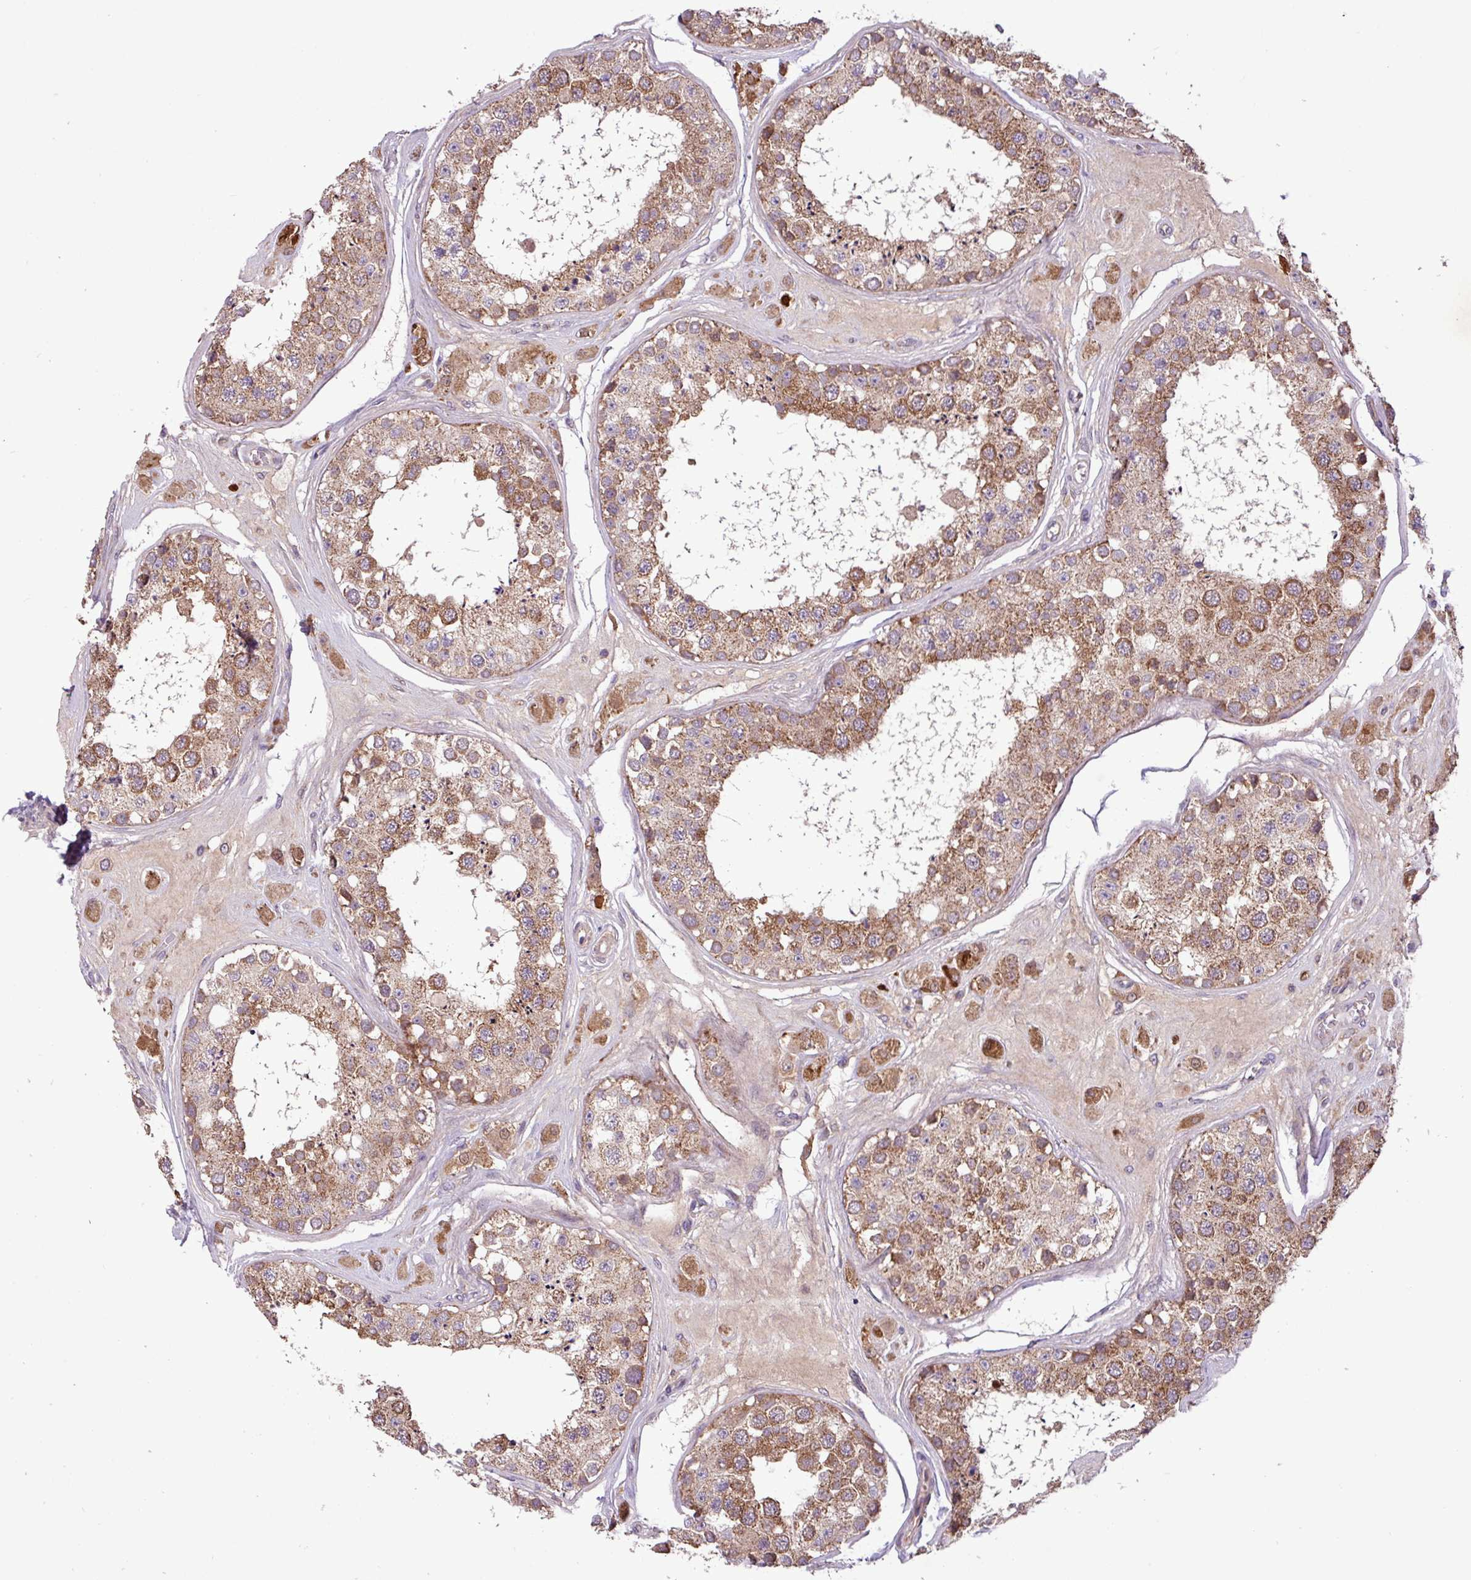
{"staining": {"intensity": "moderate", "quantity": ">75%", "location": "cytoplasmic/membranous"}, "tissue": "testis", "cell_type": "Cells in seminiferous ducts", "image_type": "normal", "snomed": [{"axis": "morphology", "description": "Normal tissue, NOS"}, {"axis": "topography", "description": "Testis"}], "caption": "Immunohistochemical staining of benign testis demonstrates >75% levels of moderate cytoplasmic/membranous protein expression in approximately >75% of cells in seminiferous ducts. The staining is performed using DAB brown chromogen to label protein expression. The nuclei are counter-stained blue using hematoxylin.", "gene": "TIMM10B", "patient": {"sex": "male", "age": 25}}